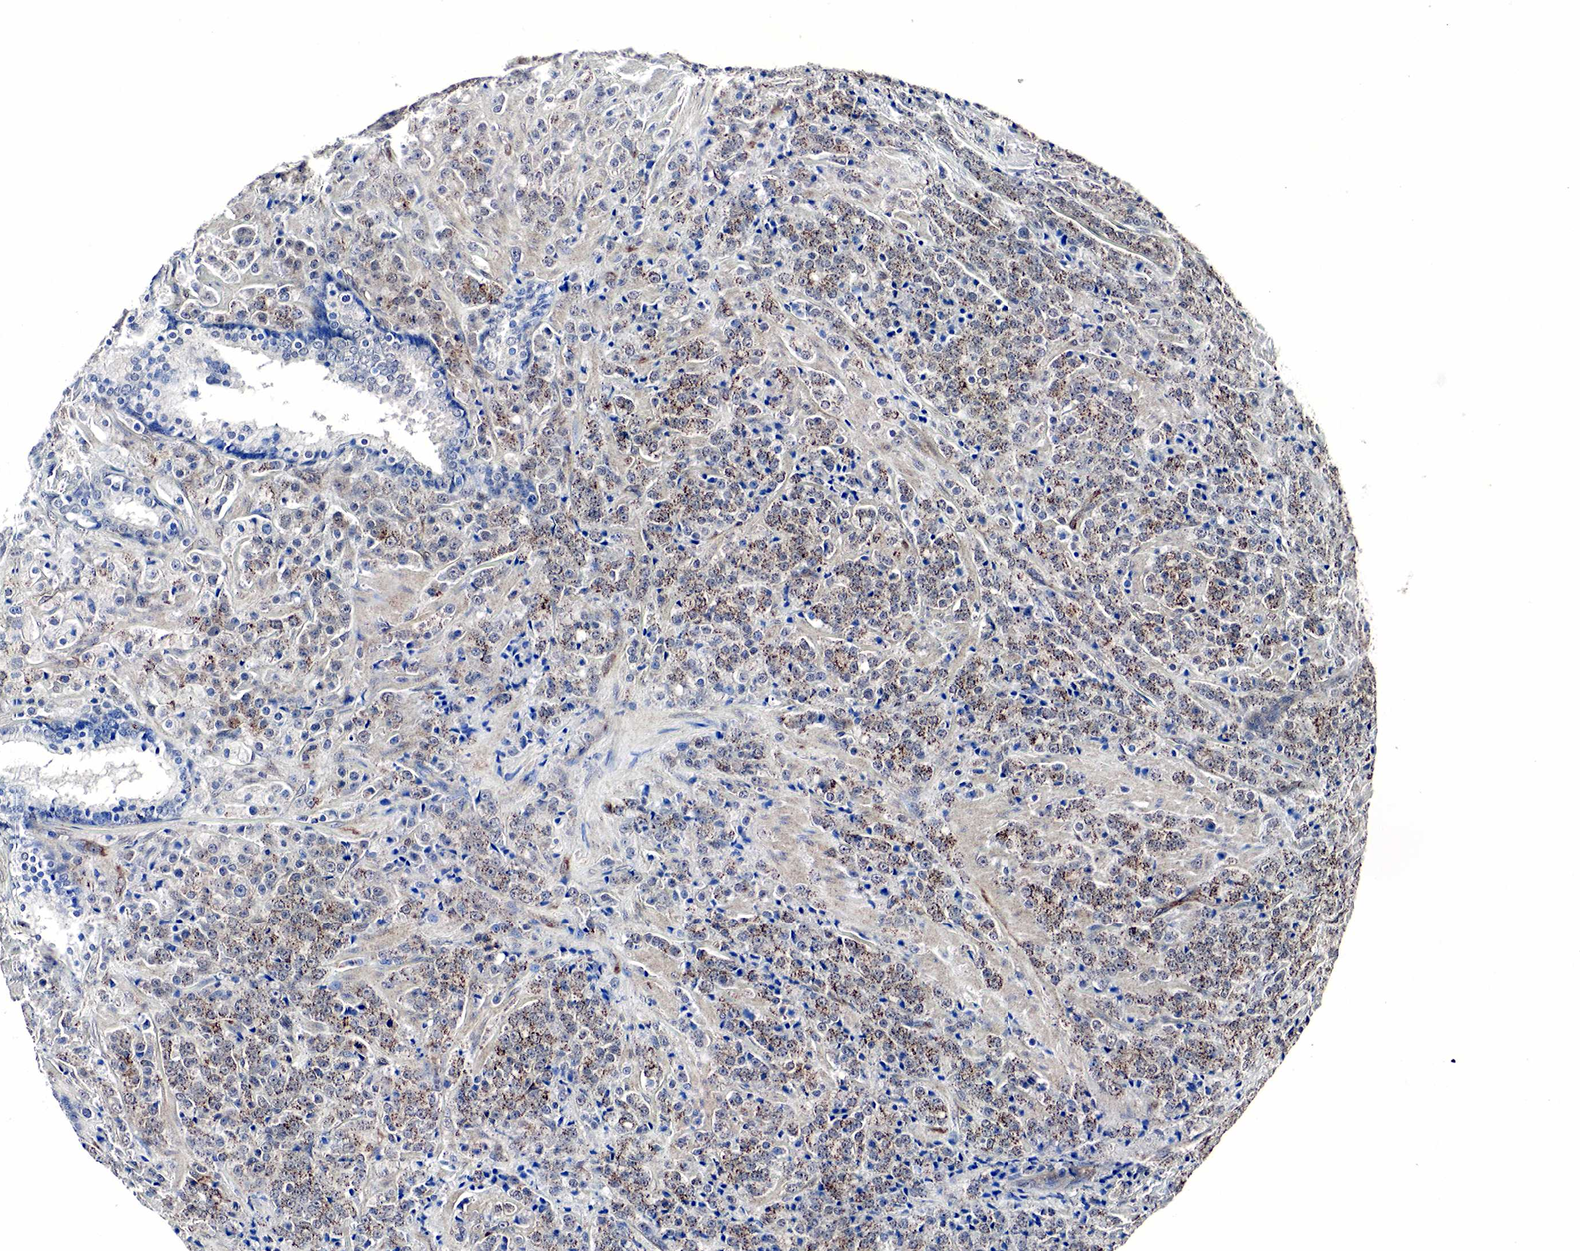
{"staining": {"intensity": "strong", "quantity": "25%-75%", "location": "cytoplasmic/membranous"}, "tissue": "prostate cancer", "cell_type": "Tumor cells", "image_type": "cancer", "snomed": [{"axis": "morphology", "description": "Adenocarcinoma, Medium grade"}, {"axis": "topography", "description": "Prostate"}], "caption": "A brown stain labels strong cytoplasmic/membranous staining of a protein in human prostate cancer (adenocarcinoma (medium-grade)) tumor cells.", "gene": "SPIN1", "patient": {"sex": "male", "age": 70}}